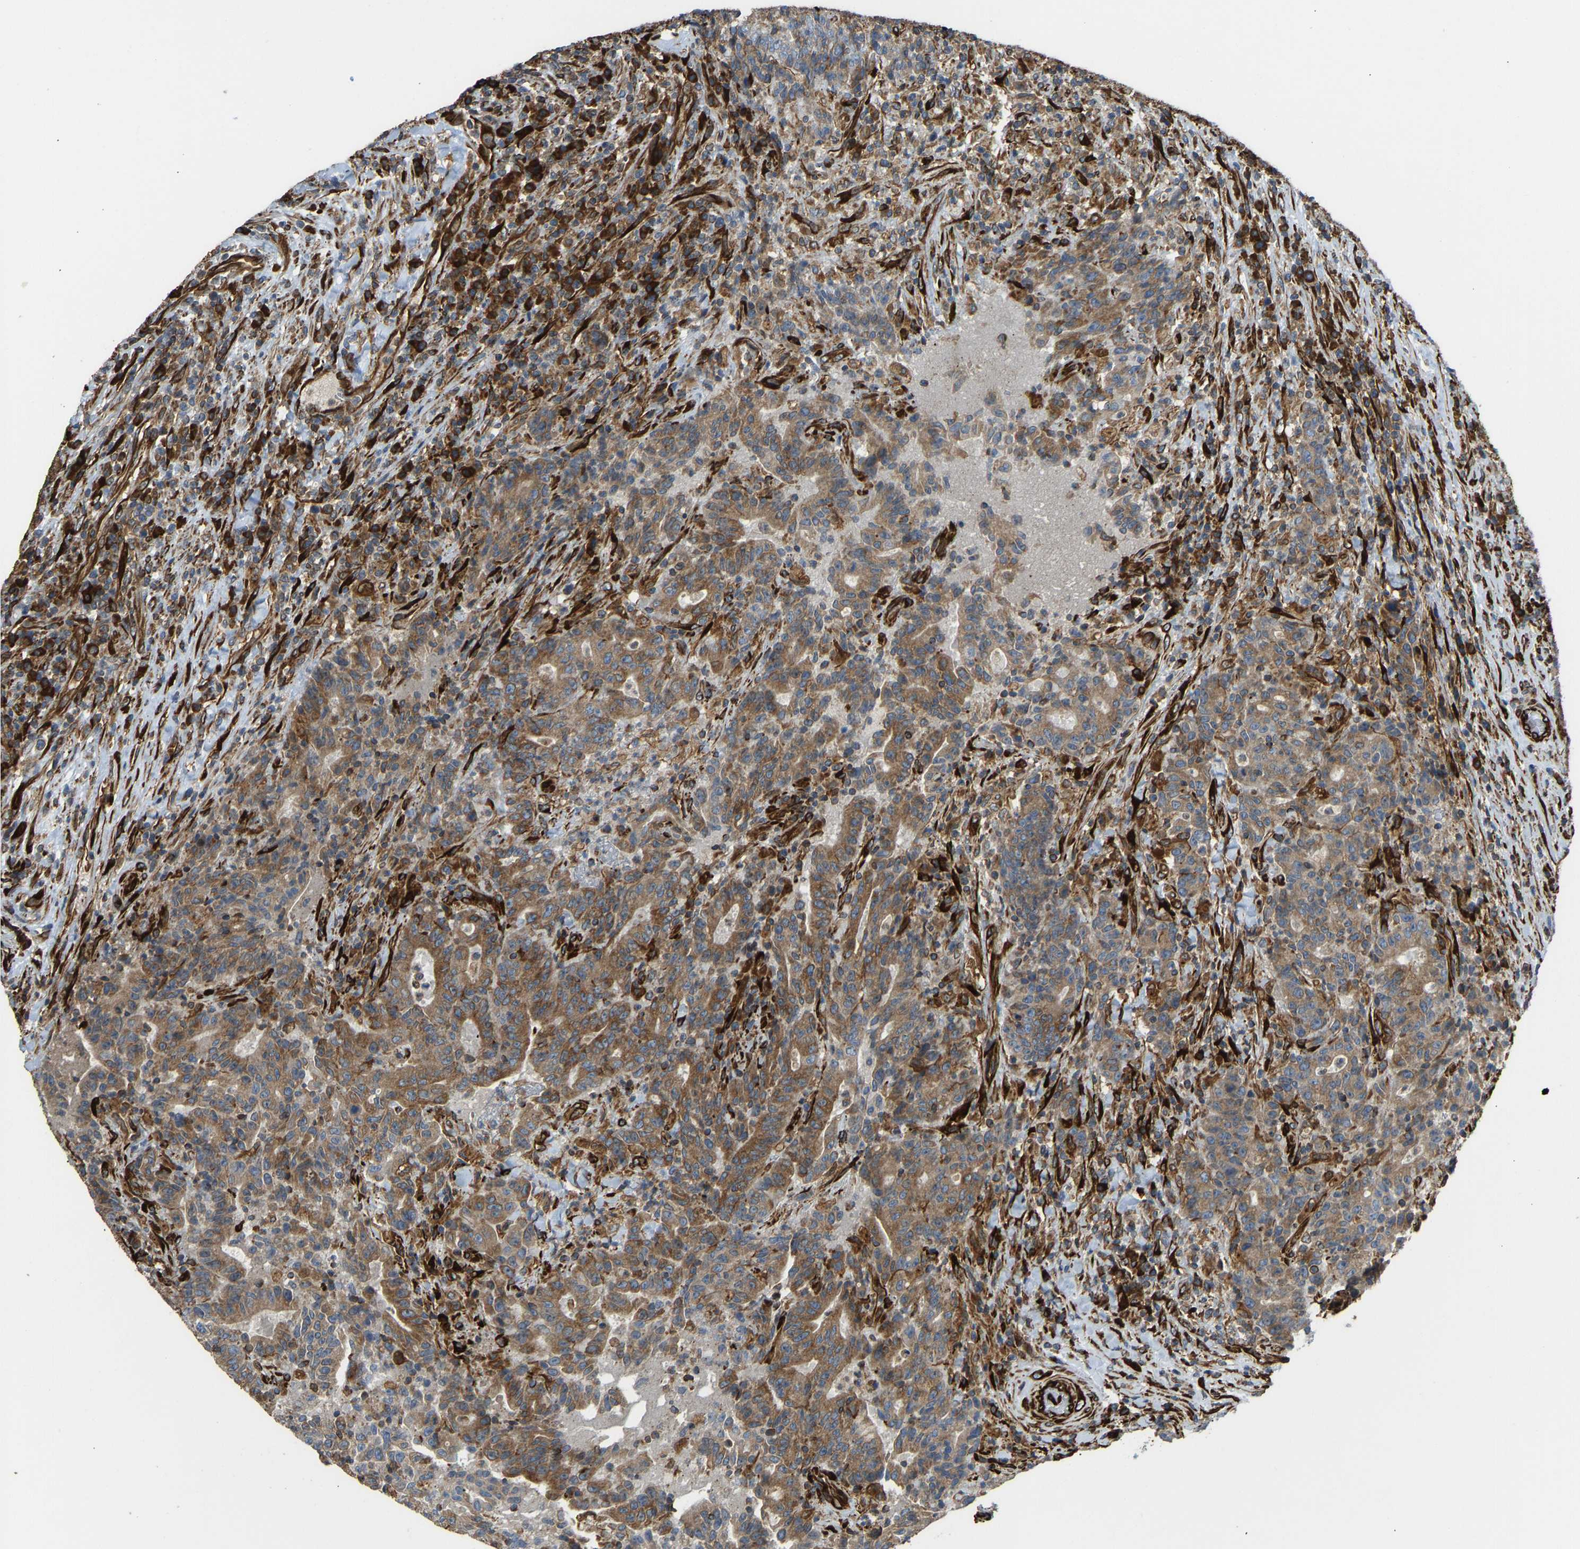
{"staining": {"intensity": "moderate", "quantity": ">75%", "location": "cytoplasmic/membranous"}, "tissue": "colorectal cancer", "cell_type": "Tumor cells", "image_type": "cancer", "snomed": [{"axis": "morphology", "description": "Adenocarcinoma, NOS"}, {"axis": "topography", "description": "Colon"}], "caption": "IHC staining of colorectal cancer, which reveals medium levels of moderate cytoplasmic/membranous positivity in approximately >75% of tumor cells indicating moderate cytoplasmic/membranous protein staining. The staining was performed using DAB (3,3'-diaminobenzidine) (brown) for protein detection and nuclei were counterstained in hematoxylin (blue).", "gene": "BEX3", "patient": {"sex": "female", "age": 75}}